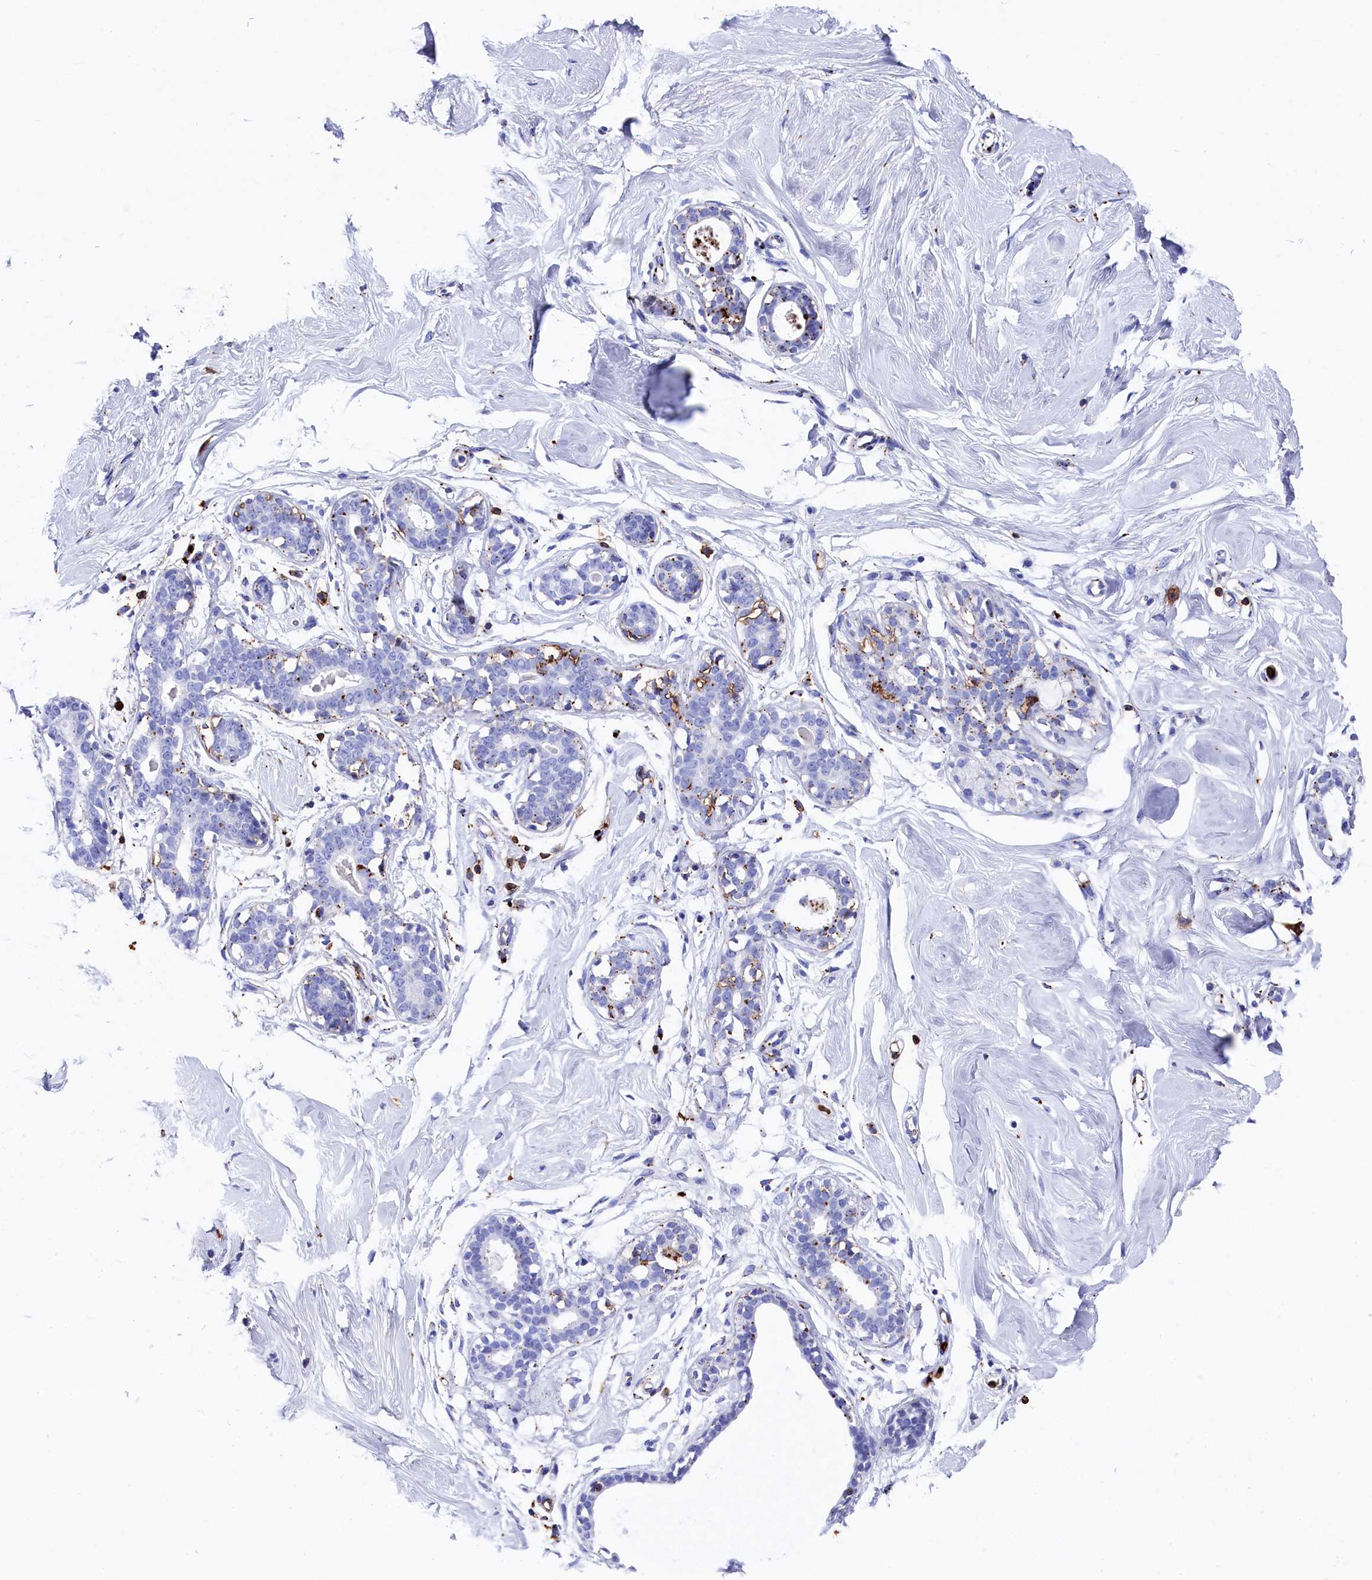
{"staining": {"intensity": "negative", "quantity": "none", "location": "none"}, "tissue": "breast", "cell_type": "Adipocytes", "image_type": "normal", "snomed": [{"axis": "morphology", "description": "Normal tissue, NOS"}, {"axis": "morphology", "description": "Adenoma, NOS"}, {"axis": "topography", "description": "Breast"}], "caption": "The photomicrograph demonstrates no significant expression in adipocytes of breast. (DAB (3,3'-diaminobenzidine) IHC visualized using brightfield microscopy, high magnification).", "gene": "PLAC8", "patient": {"sex": "female", "age": 23}}